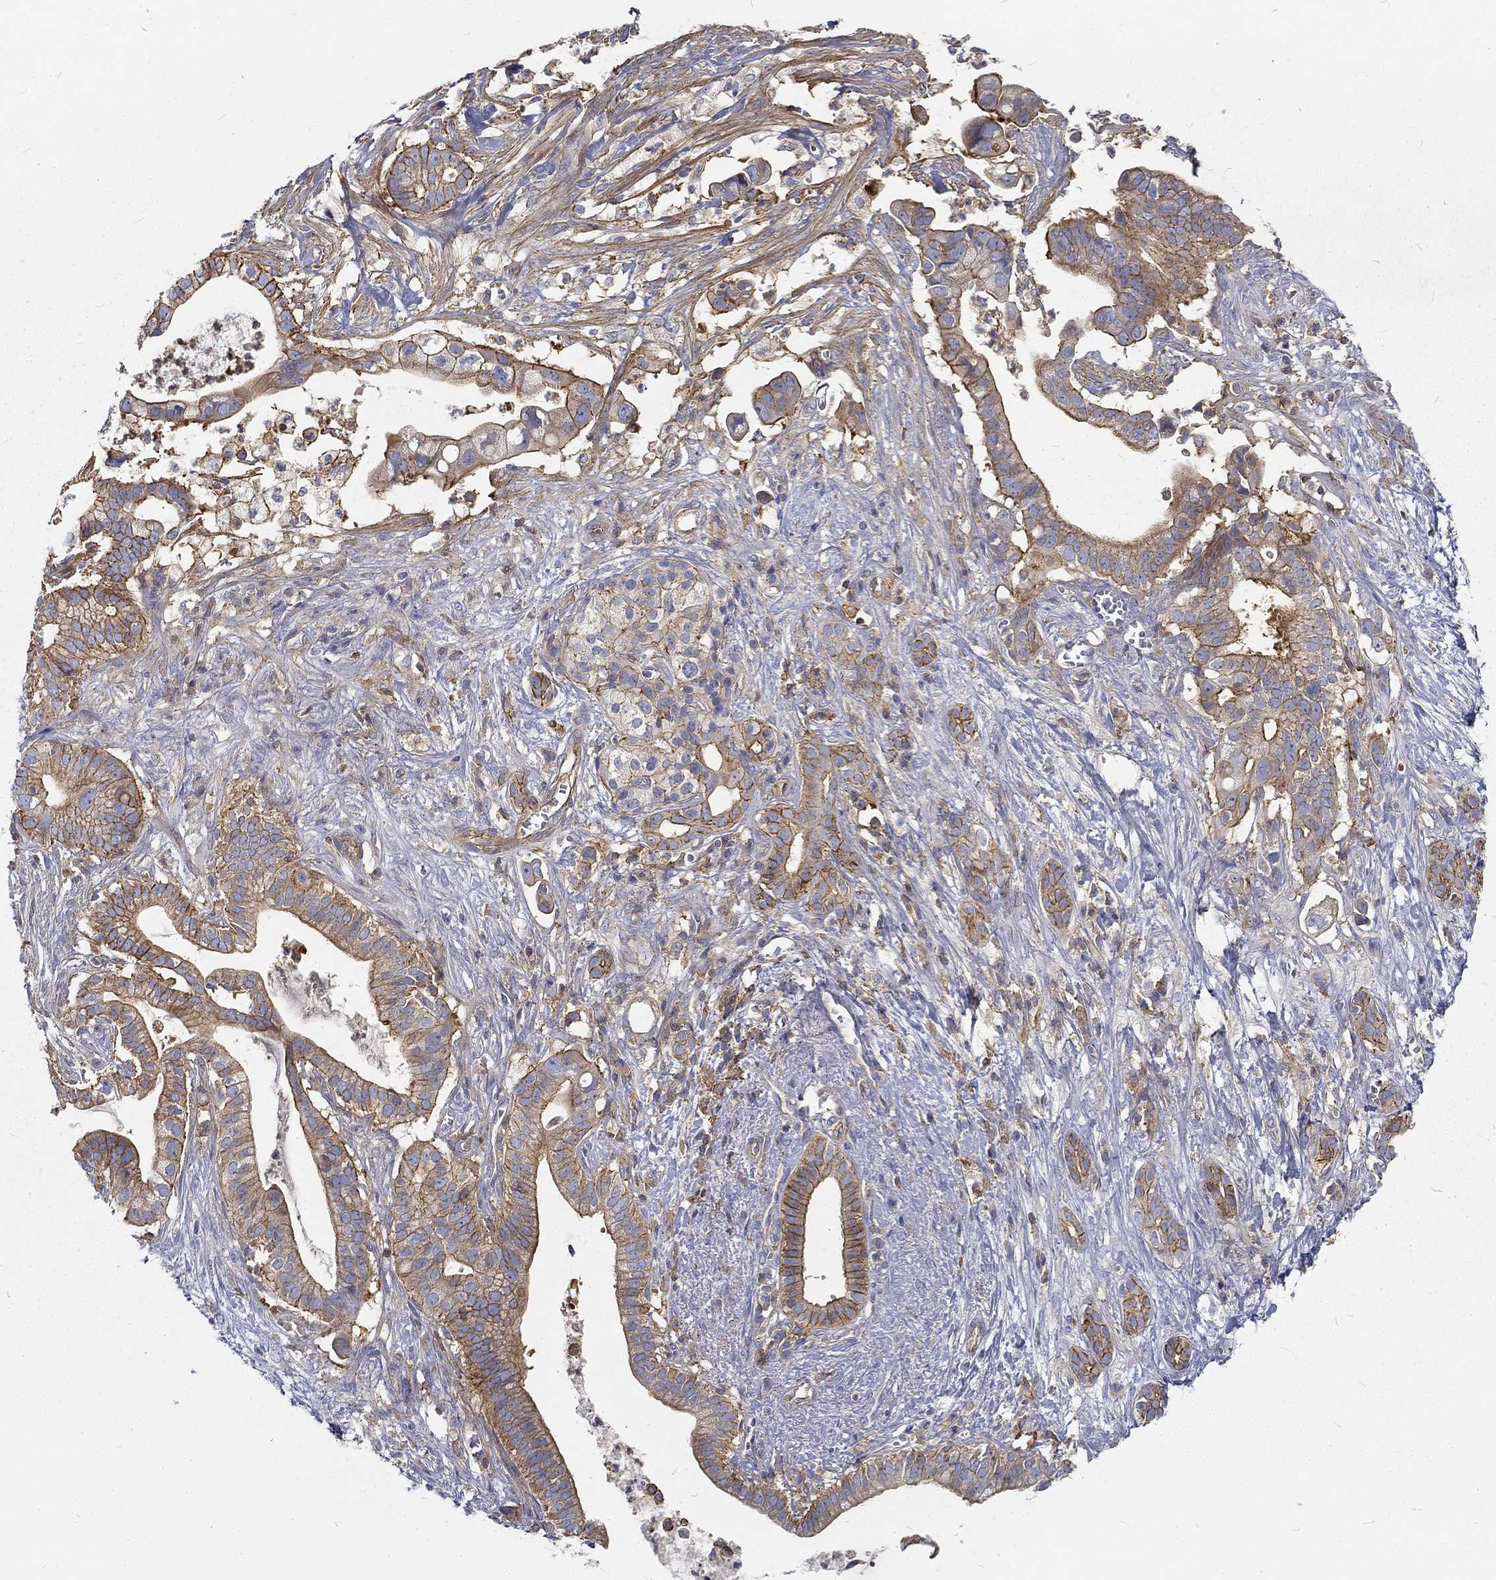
{"staining": {"intensity": "moderate", "quantity": ">75%", "location": "cytoplasmic/membranous"}, "tissue": "pancreatic cancer", "cell_type": "Tumor cells", "image_type": "cancer", "snomed": [{"axis": "morphology", "description": "Adenocarcinoma, NOS"}, {"axis": "topography", "description": "Pancreas"}], "caption": "Immunohistochemistry of adenocarcinoma (pancreatic) displays medium levels of moderate cytoplasmic/membranous expression in approximately >75% of tumor cells.", "gene": "MTMR11", "patient": {"sex": "male", "age": 61}}